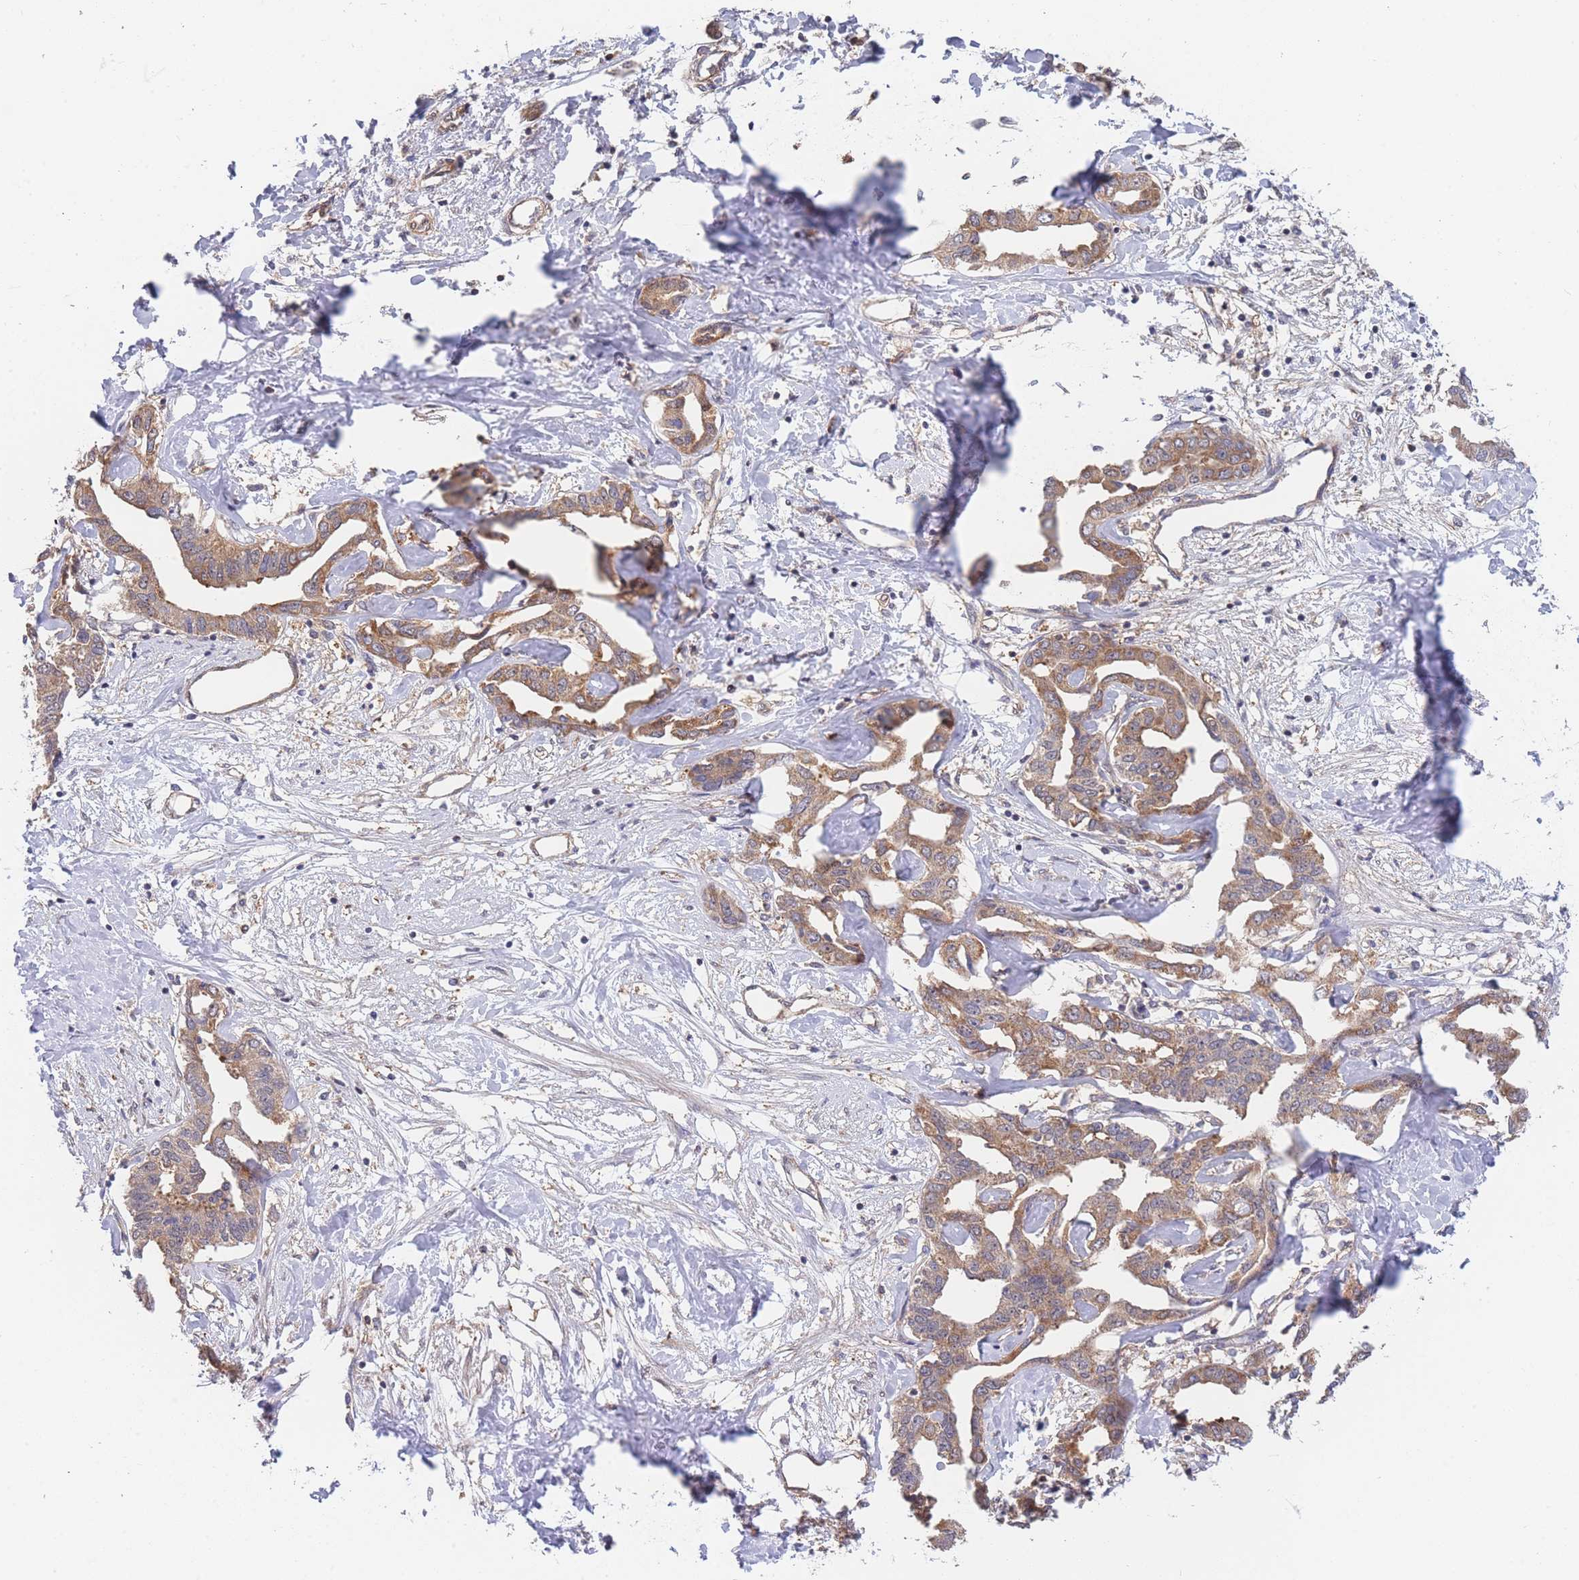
{"staining": {"intensity": "moderate", "quantity": ">75%", "location": "cytoplasmic/membranous"}, "tissue": "liver cancer", "cell_type": "Tumor cells", "image_type": "cancer", "snomed": [{"axis": "morphology", "description": "Cholangiocarcinoma"}, {"axis": "topography", "description": "Liver"}], "caption": "There is medium levels of moderate cytoplasmic/membranous positivity in tumor cells of cholangiocarcinoma (liver), as demonstrated by immunohistochemical staining (brown color).", "gene": "MRPS18B", "patient": {"sex": "male", "age": 59}}